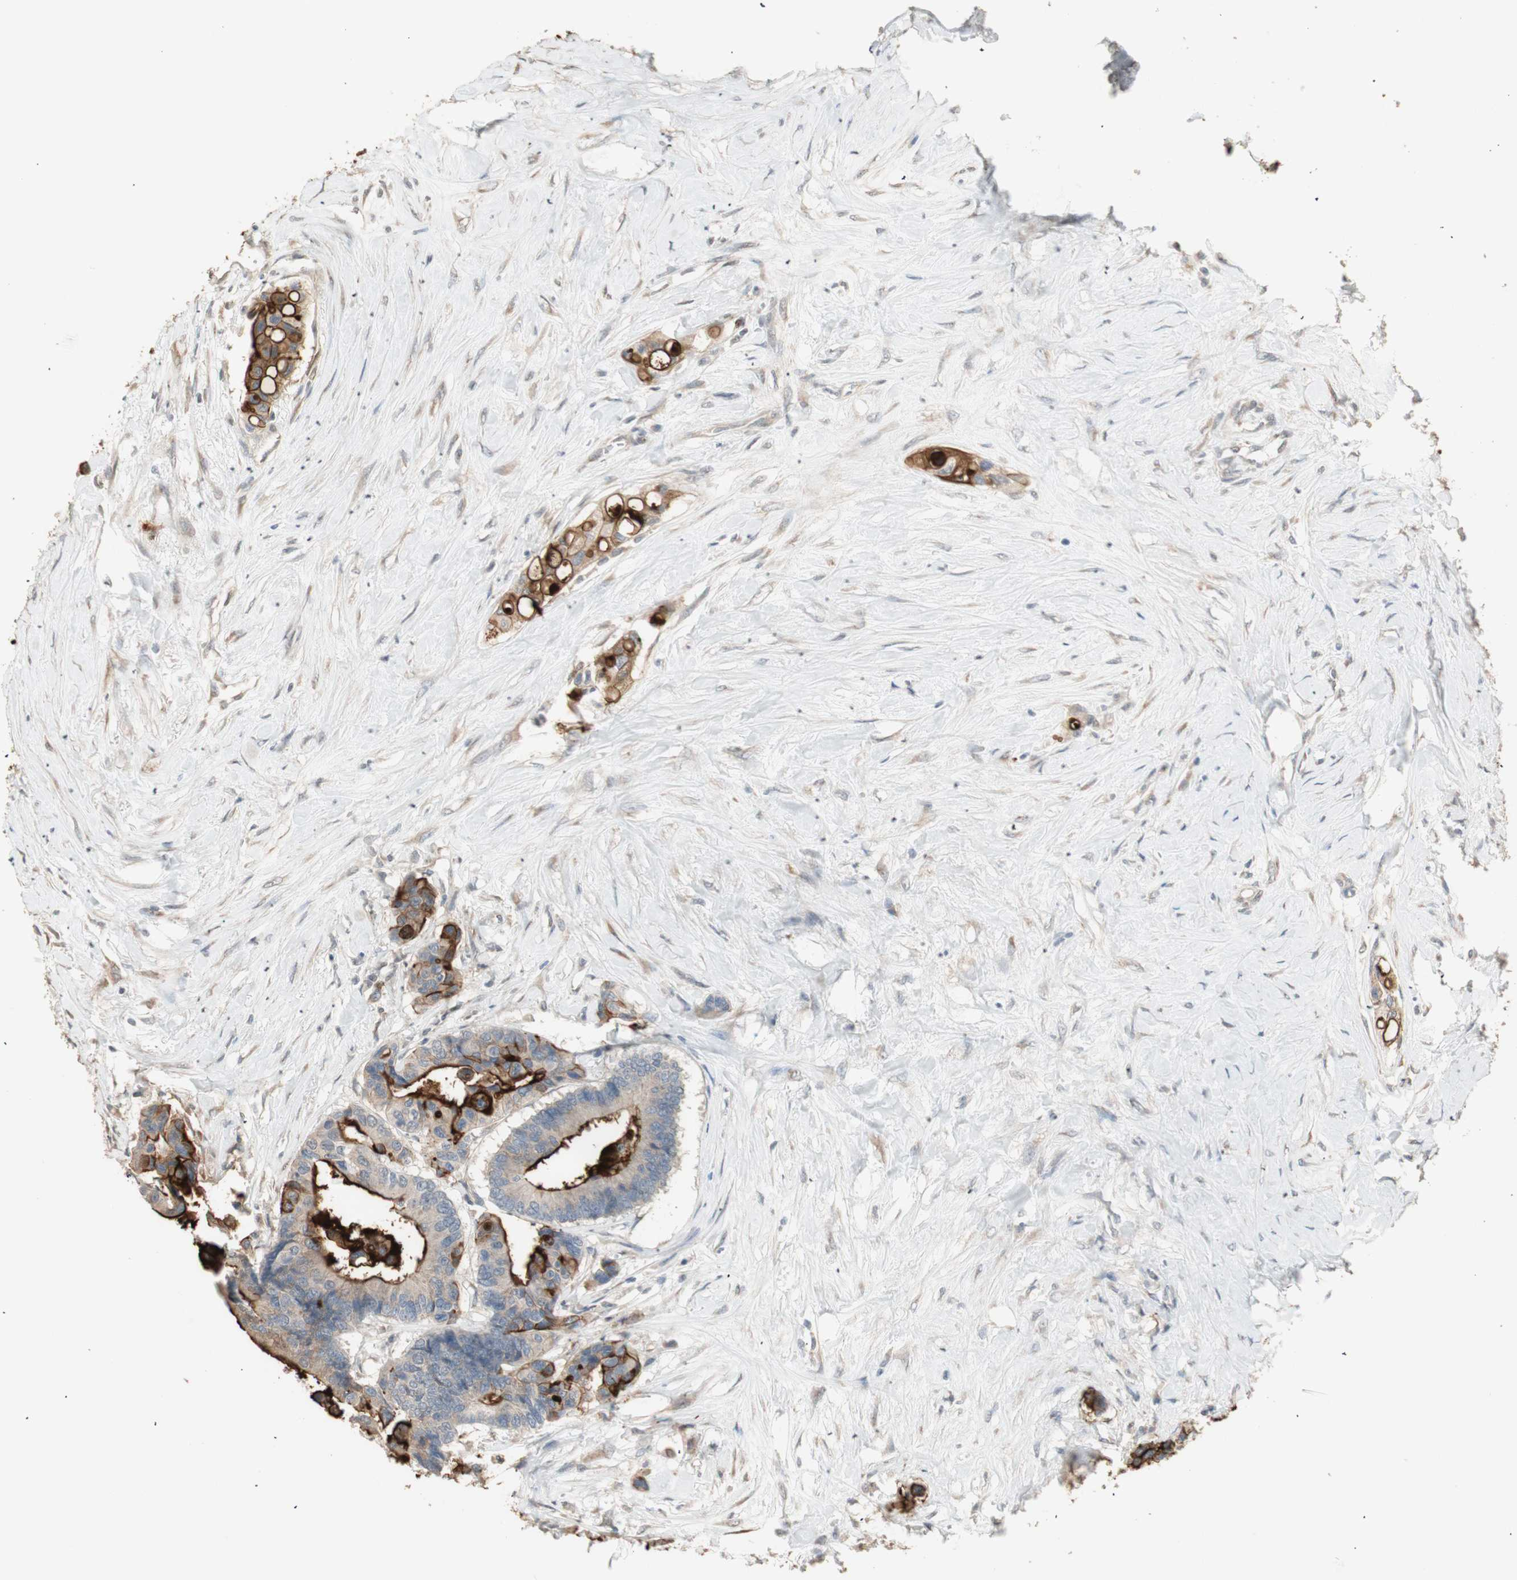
{"staining": {"intensity": "strong", "quantity": ">75%", "location": "cytoplasmic/membranous"}, "tissue": "colorectal cancer", "cell_type": "Tumor cells", "image_type": "cancer", "snomed": [{"axis": "morphology", "description": "Normal tissue, NOS"}, {"axis": "morphology", "description": "Adenocarcinoma, NOS"}, {"axis": "topography", "description": "Colon"}], "caption": "This is an image of IHC staining of adenocarcinoma (colorectal), which shows strong expression in the cytoplasmic/membranous of tumor cells.", "gene": "TASOR", "patient": {"sex": "male", "age": 82}}